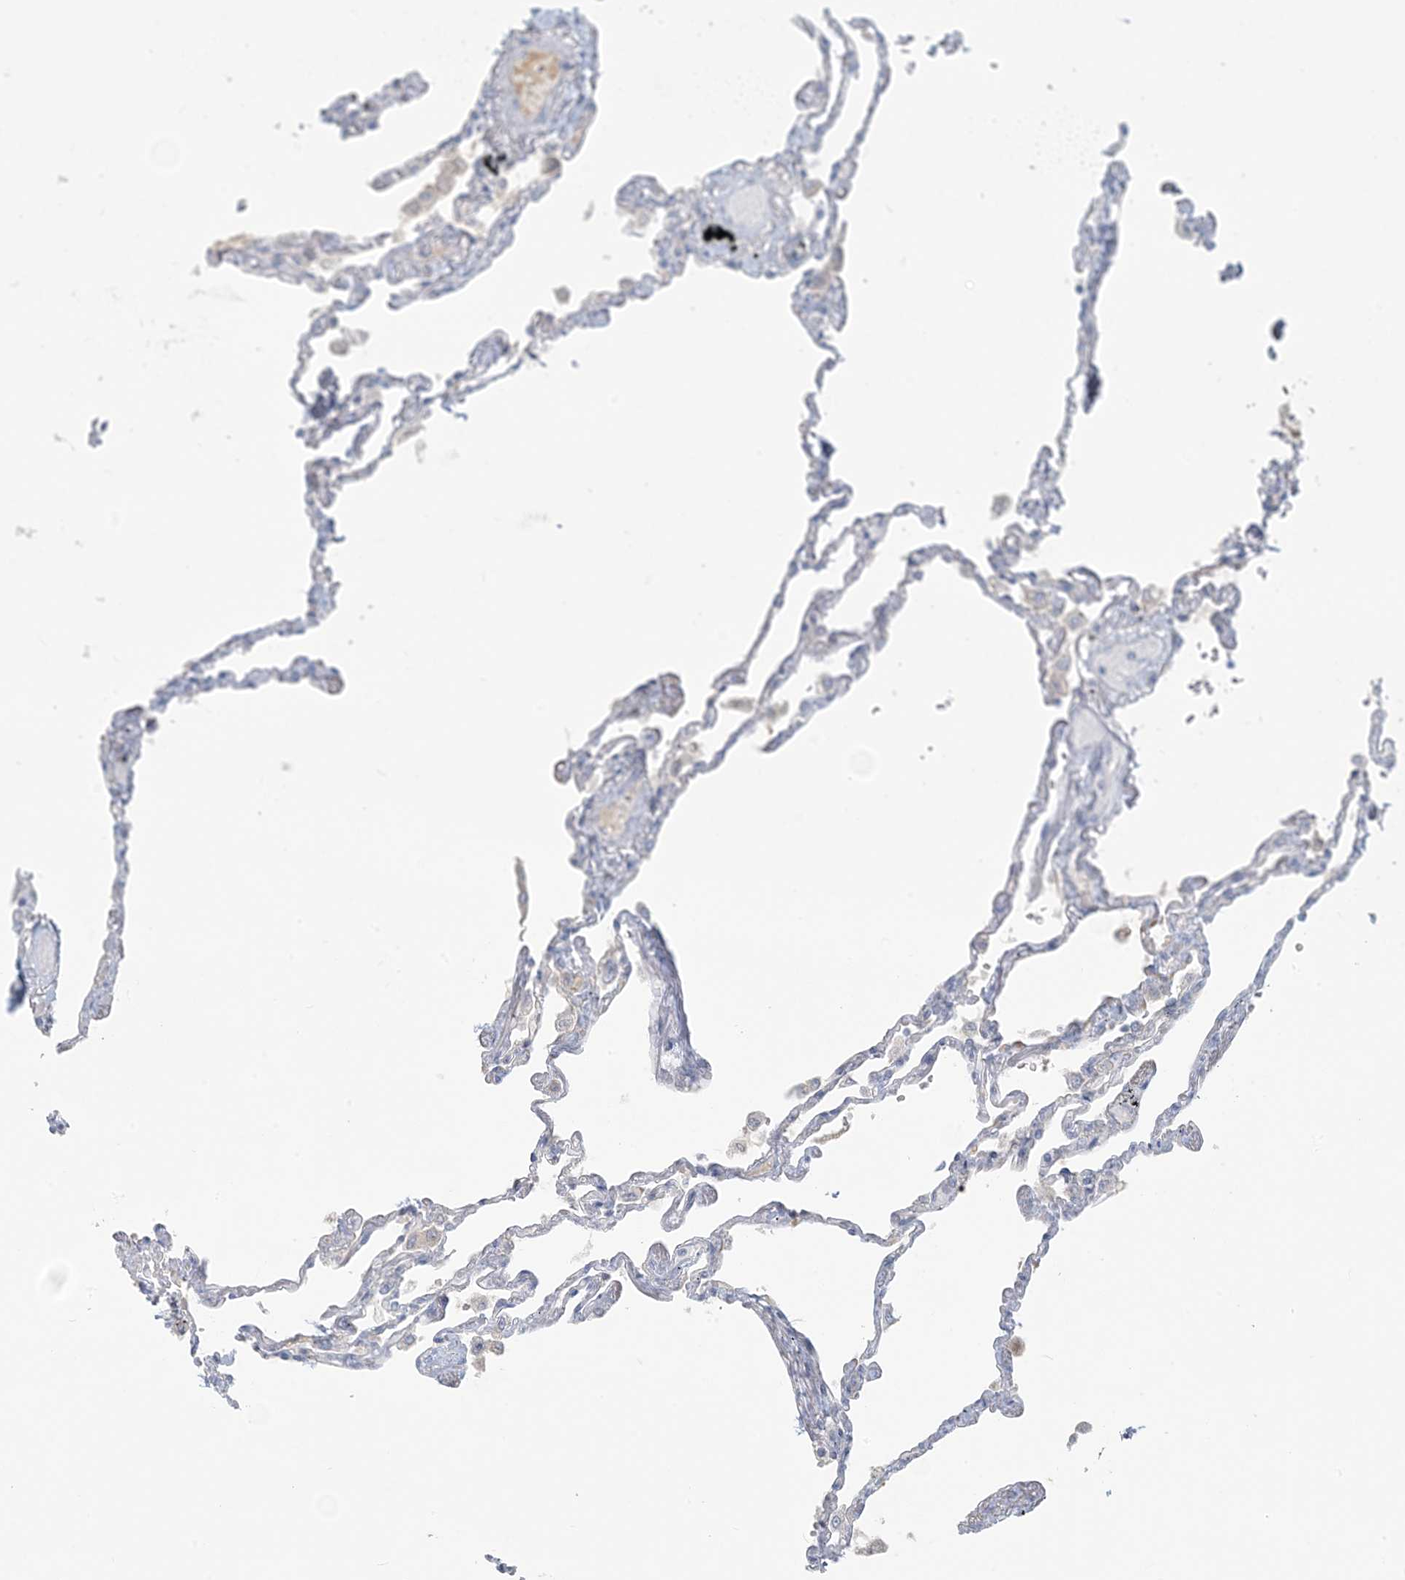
{"staining": {"intensity": "negative", "quantity": "none", "location": "none"}, "tissue": "lung", "cell_type": "Alveolar cells", "image_type": "normal", "snomed": [{"axis": "morphology", "description": "Normal tissue, NOS"}, {"axis": "topography", "description": "Lung"}], "caption": "The histopathology image demonstrates no significant staining in alveolar cells of lung.", "gene": "SCML1", "patient": {"sex": "female", "age": 67}}